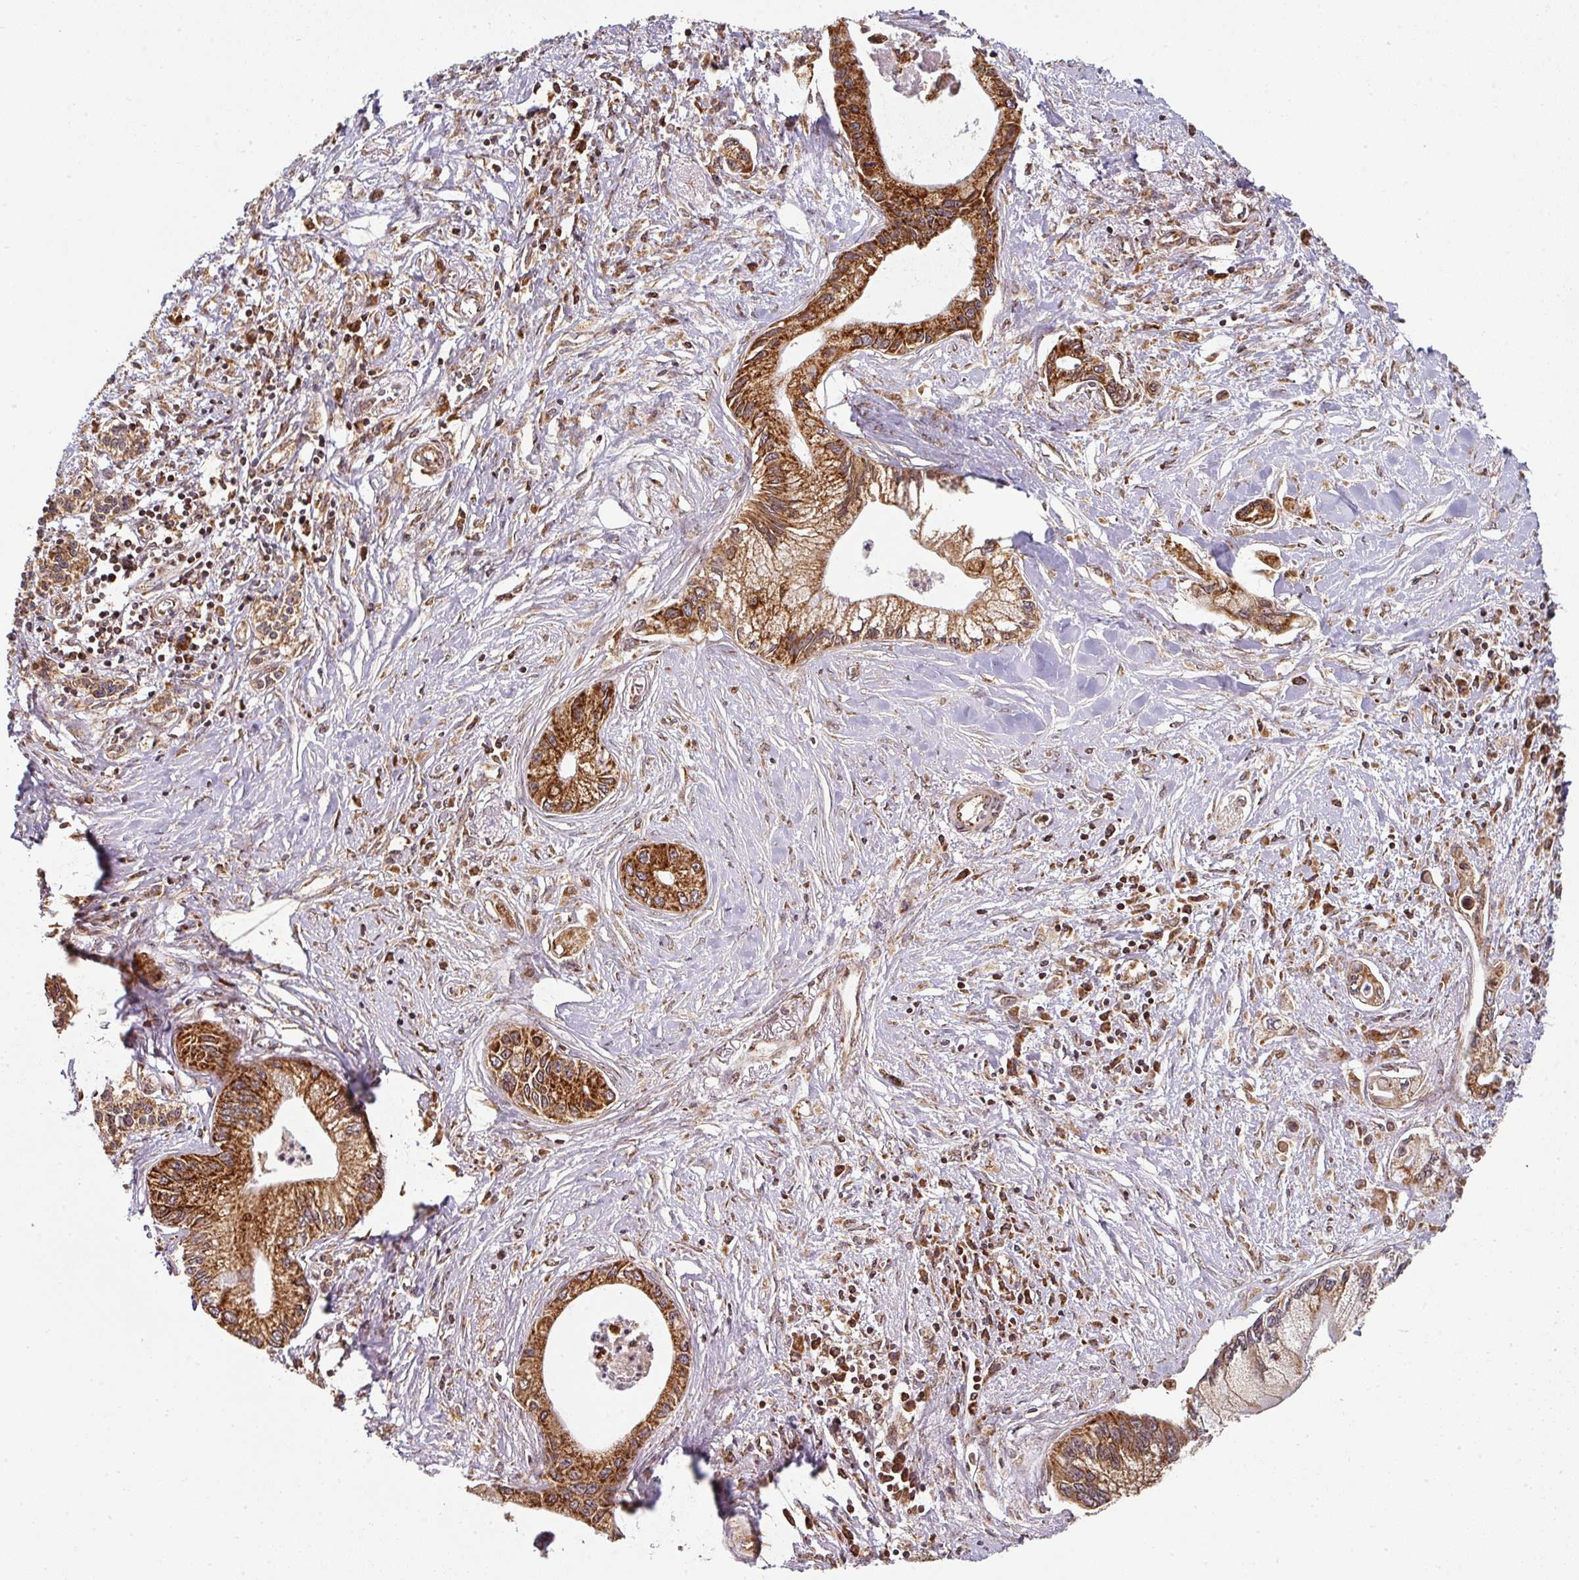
{"staining": {"intensity": "strong", "quantity": ">75%", "location": "cytoplasmic/membranous"}, "tissue": "pancreatic cancer", "cell_type": "Tumor cells", "image_type": "cancer", "snomed": [{"axis": "morphology", "description": "Adenocarcinoma, NOS"}, {"axis": "topography", "description": "Pancreas"}], "caption": "The image displays immunohistochemical staining of pancreatic adenocarcinoma. There is strong cytoplasmic/membranous positivity is identified in about >75% of tumor cells.", "gene": "TRAP1", "patient": {"sex": "male", "age": 61}}